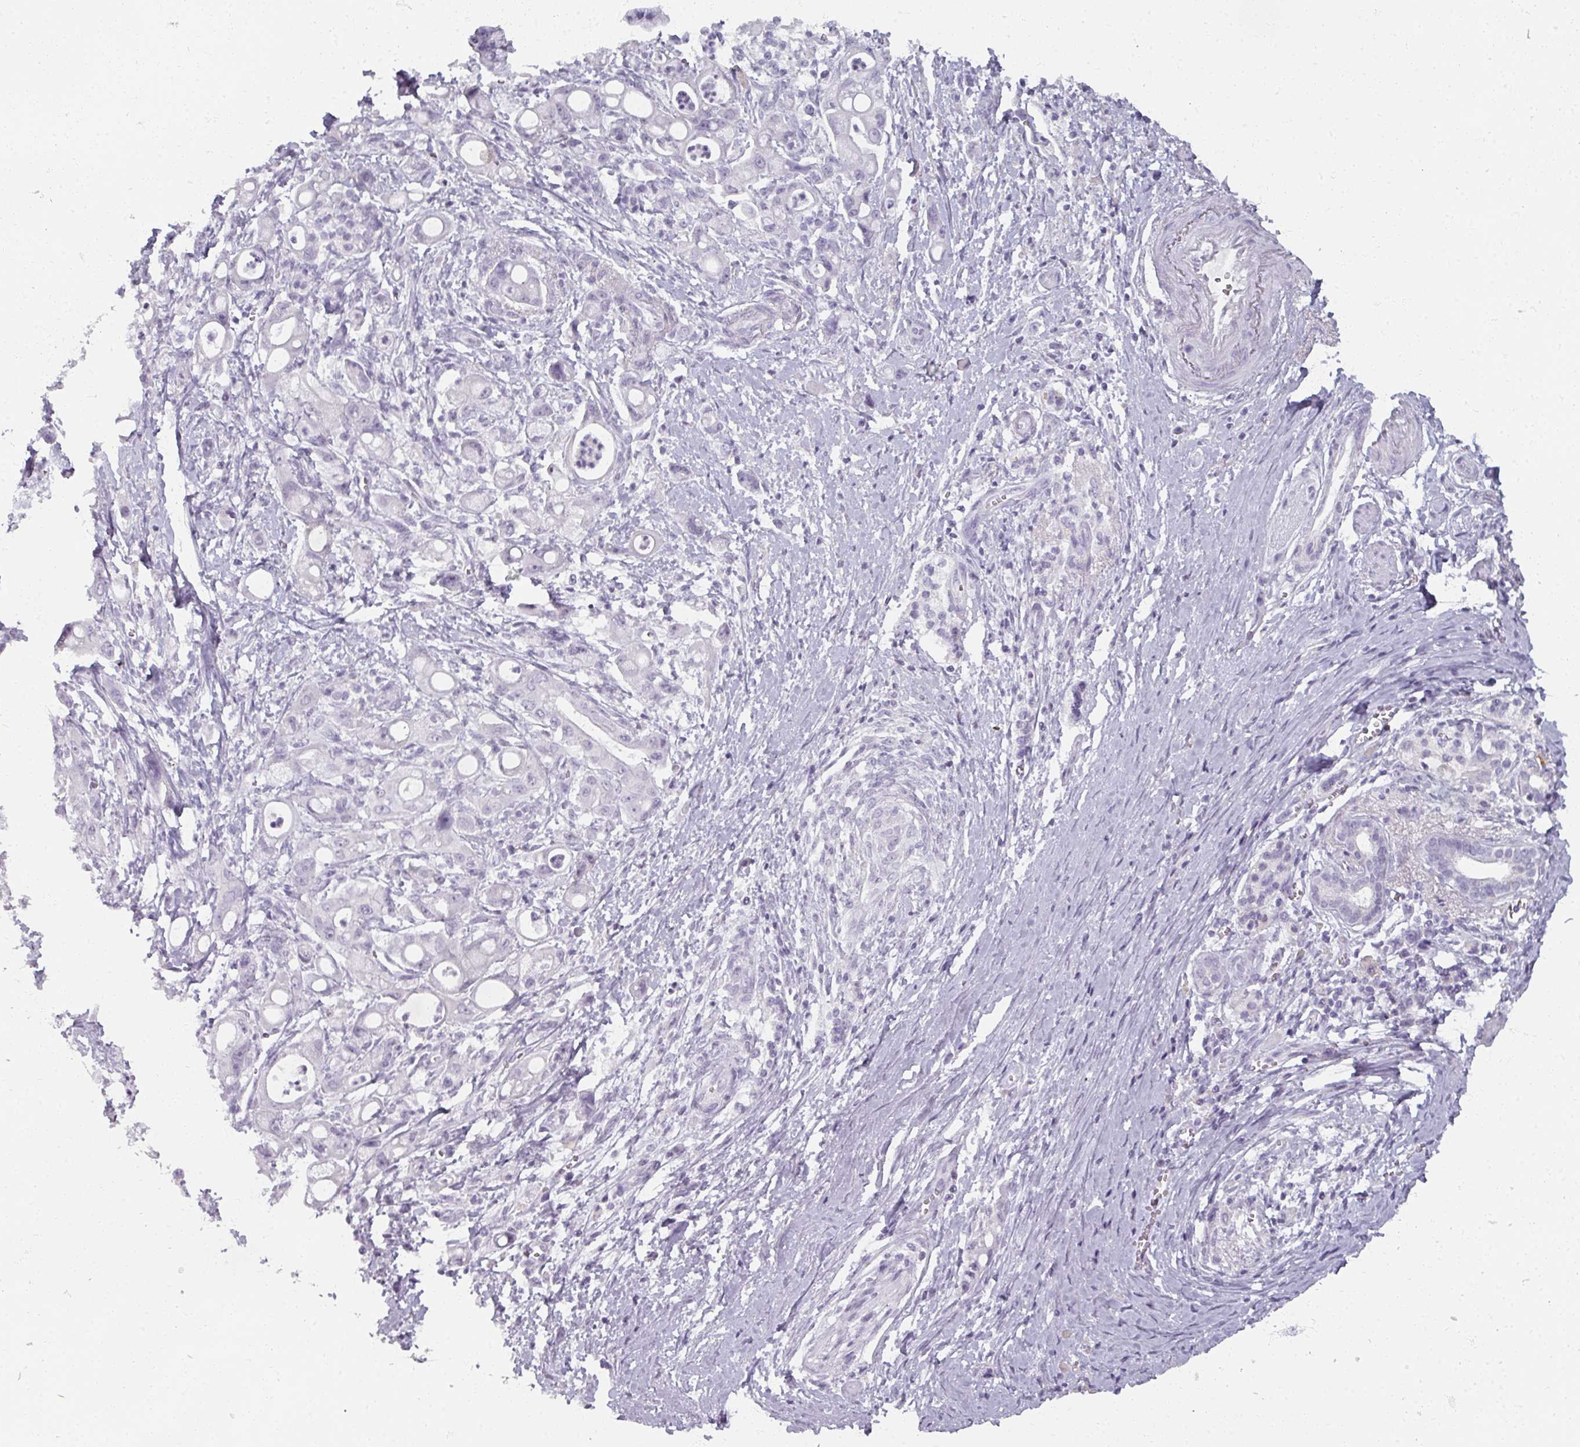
{"staining": {"intensity": "negative", "quantity": "none", "location": "none"}, "tissue": "pancreatic cancer", "cell_type": "Tumor cells", "image_type": "cancer", "snomed": [{"axis": "morphology", "description": "Adenocarcinoma, NOS"}, {"axis": "topography", "description": "Pancreas"}], "caption": "Tumor cells show no significant staining in adenocarcinoma (pancreatic).", "gene": "REG3G", "patient": {"sex": "male", "age": 68}}